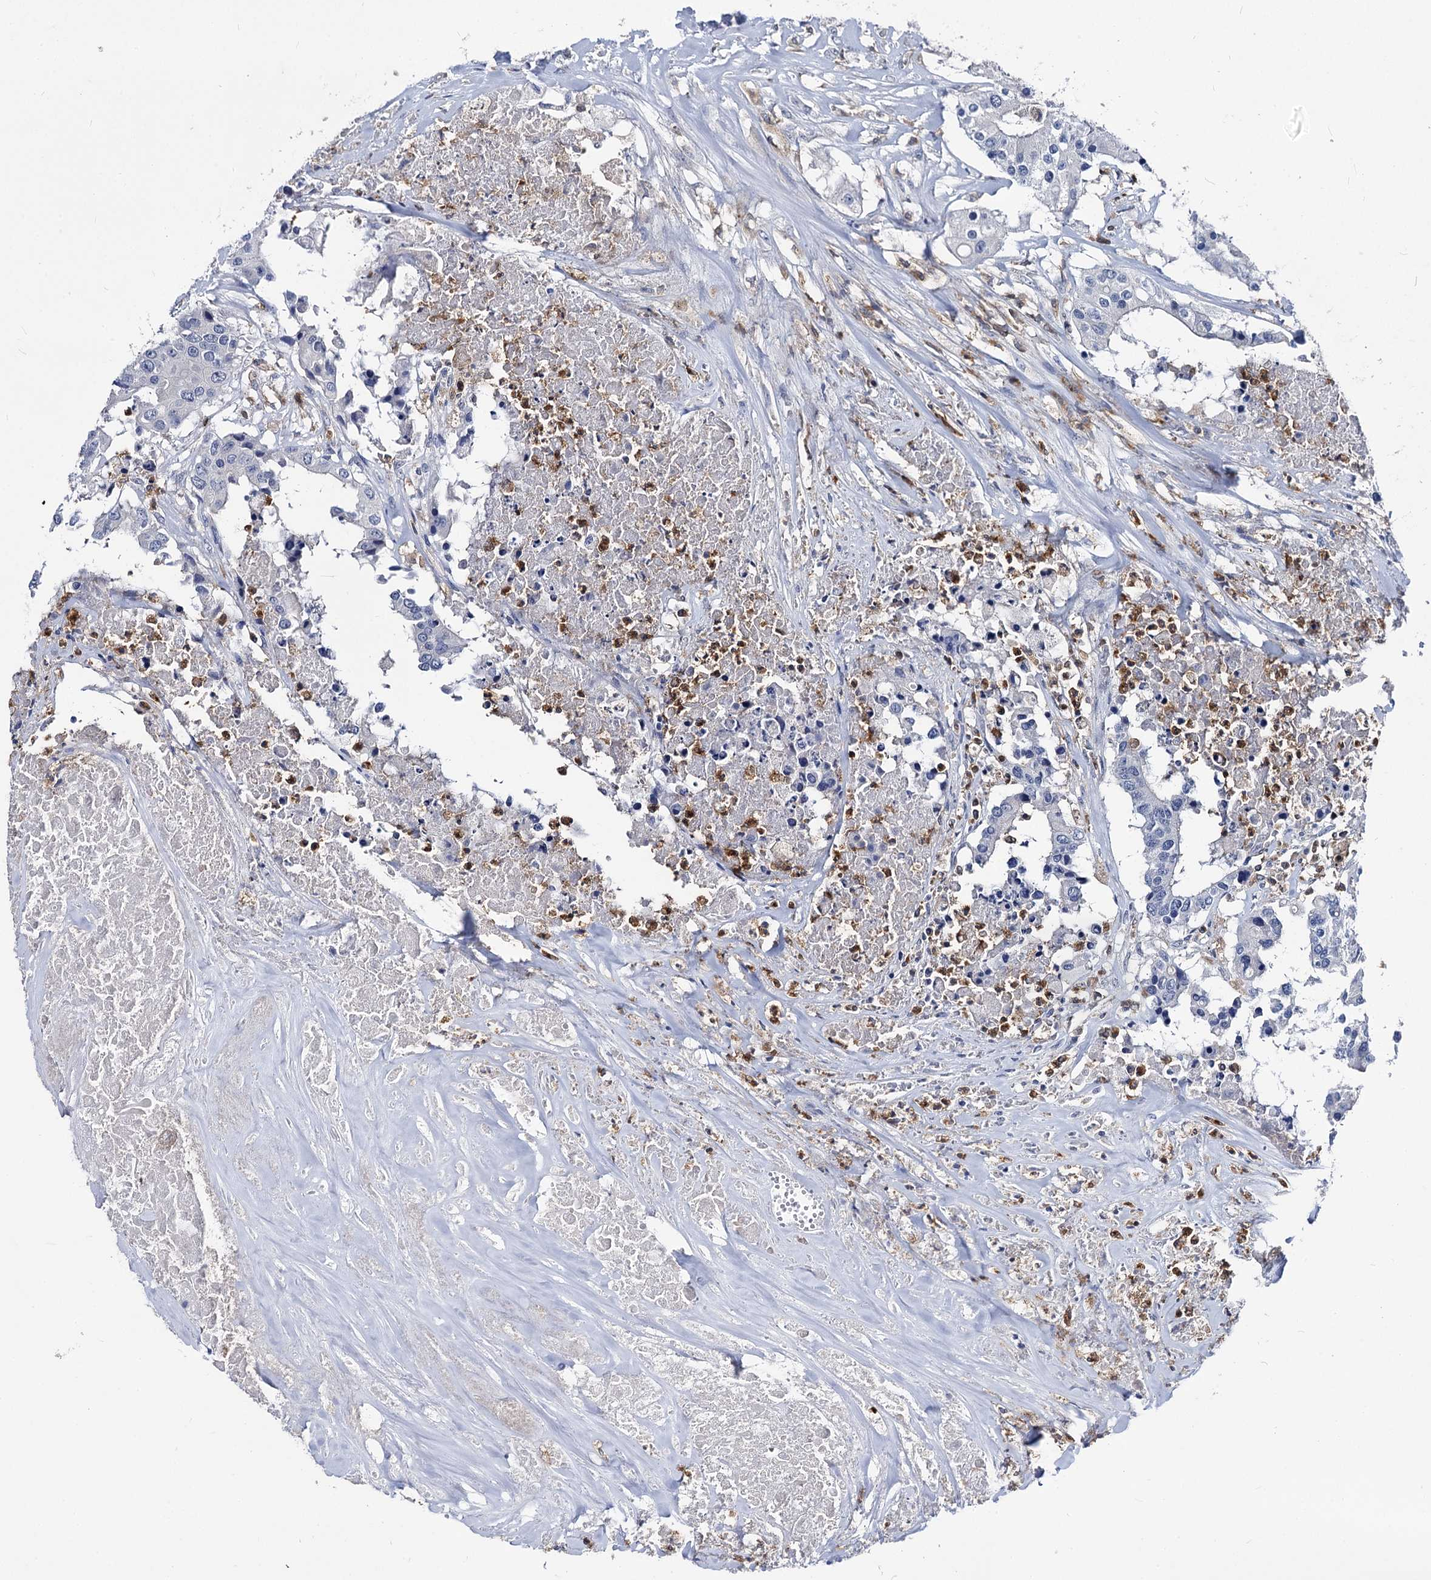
{"staining": {"intensity": "negative", "quantity": "none", "location": "none"}, "tissue": "colorectal cancer", "cell_type": "Tumor cells", "image_type": "cancer", "snomed": [{"axis": "morphology", "description": "Adenocarcinoma, NOS"}, {"axis": "topography", "description": "Colon"}], "caption": "Immunohistochemical staining of colorectal adenocarcinoma shows no significant positivity in tumor cells.", "gene": "RHOG", "patient": {"sex": "male", "age": 77}}